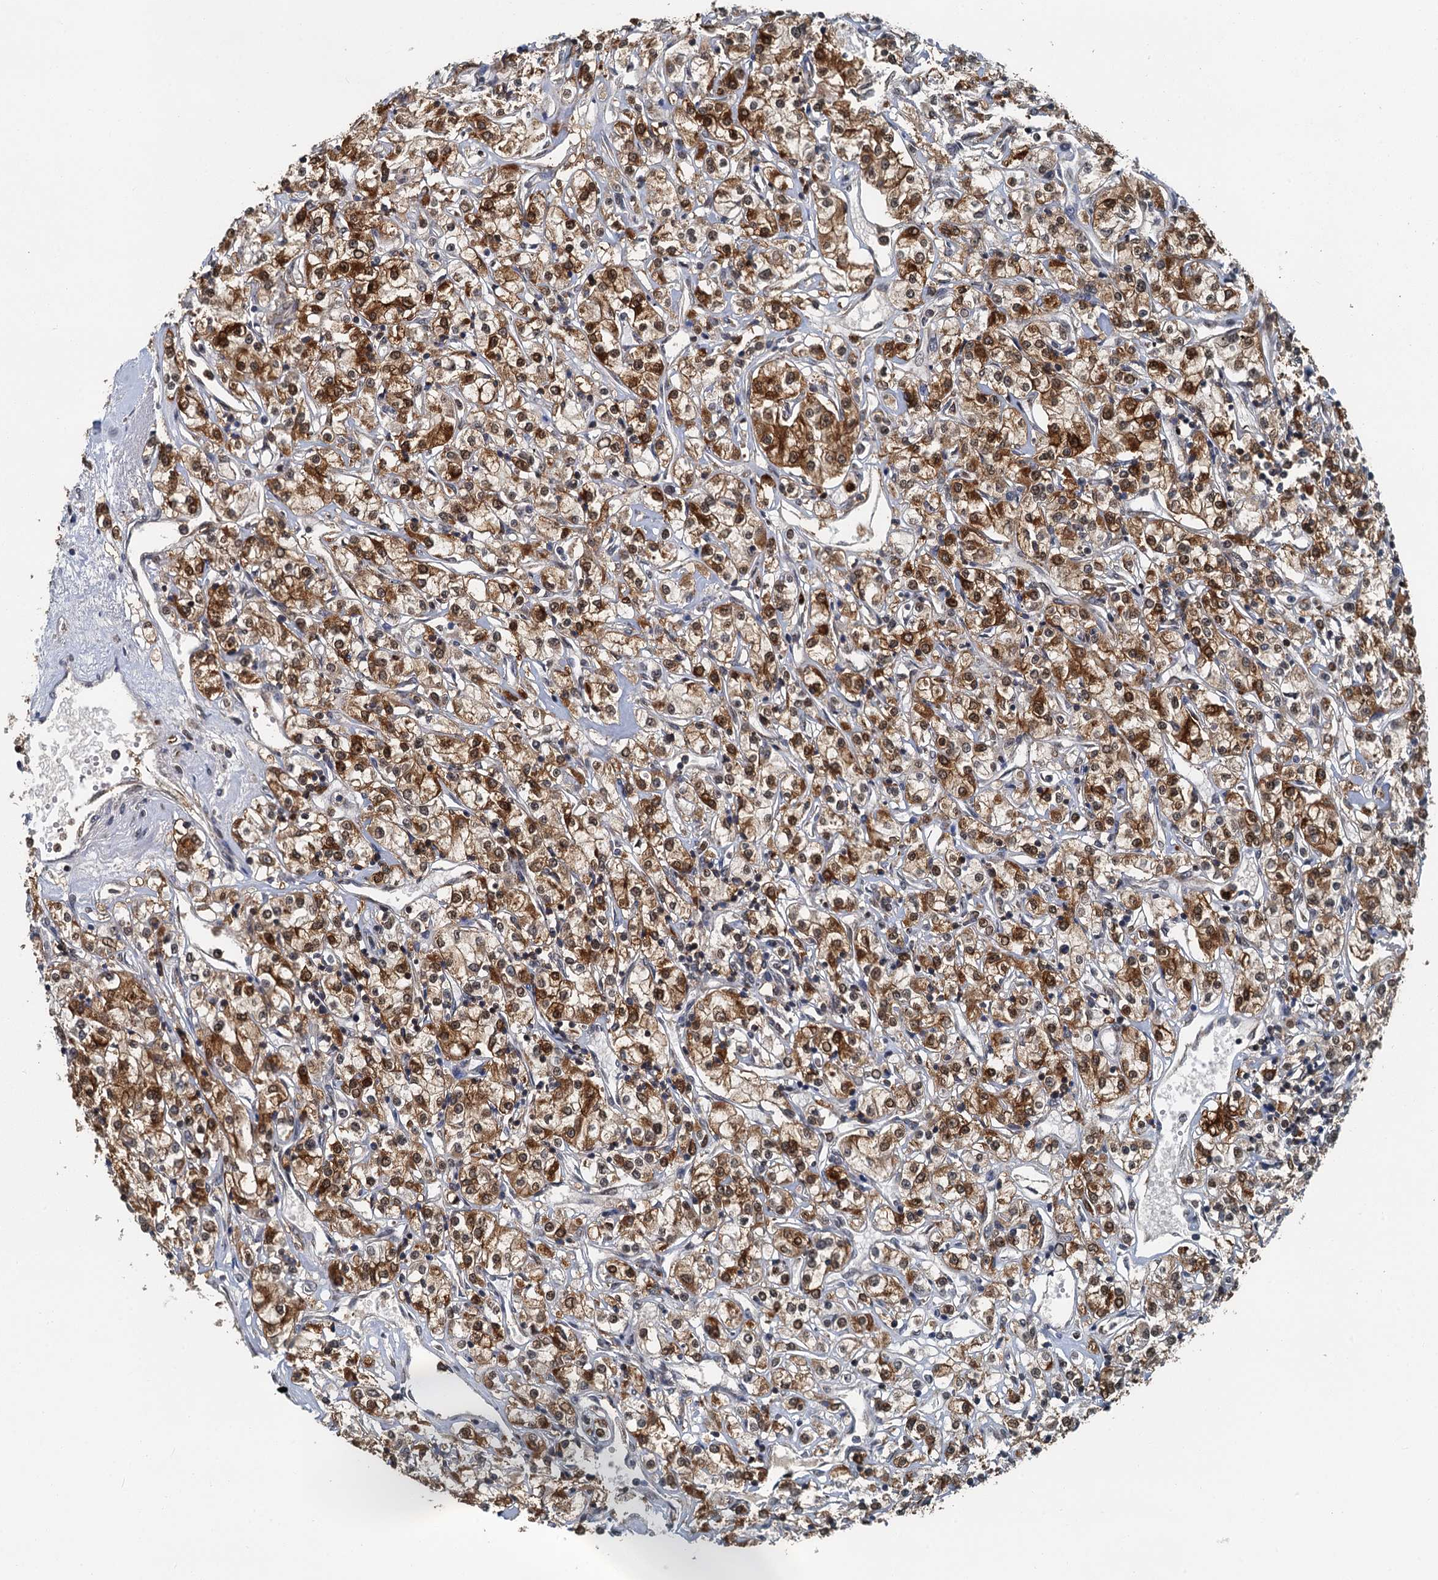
{"staining": {"intensity": "strong", "quantity": ">75%", "location": "cytoplasmic/membranous,nuclear"}, "tissue": "renal cancer", "cell_type": "Tumor cells", "image_type": "cancer", "snomed": [{"axis": "morphology", "description": "Adenocarcinoma, NOS"}, {"axis": "topography", "description": "Kidney"}], "caption": "DAB immunohistochemical staining of human renal adenocarcinoma reveals strong cytoplasmic/membranous and nuclear protein expression in approximately >75% of tumor cells.", "gene": "GPI", "patient": {"sex": "female", "age": 59}}